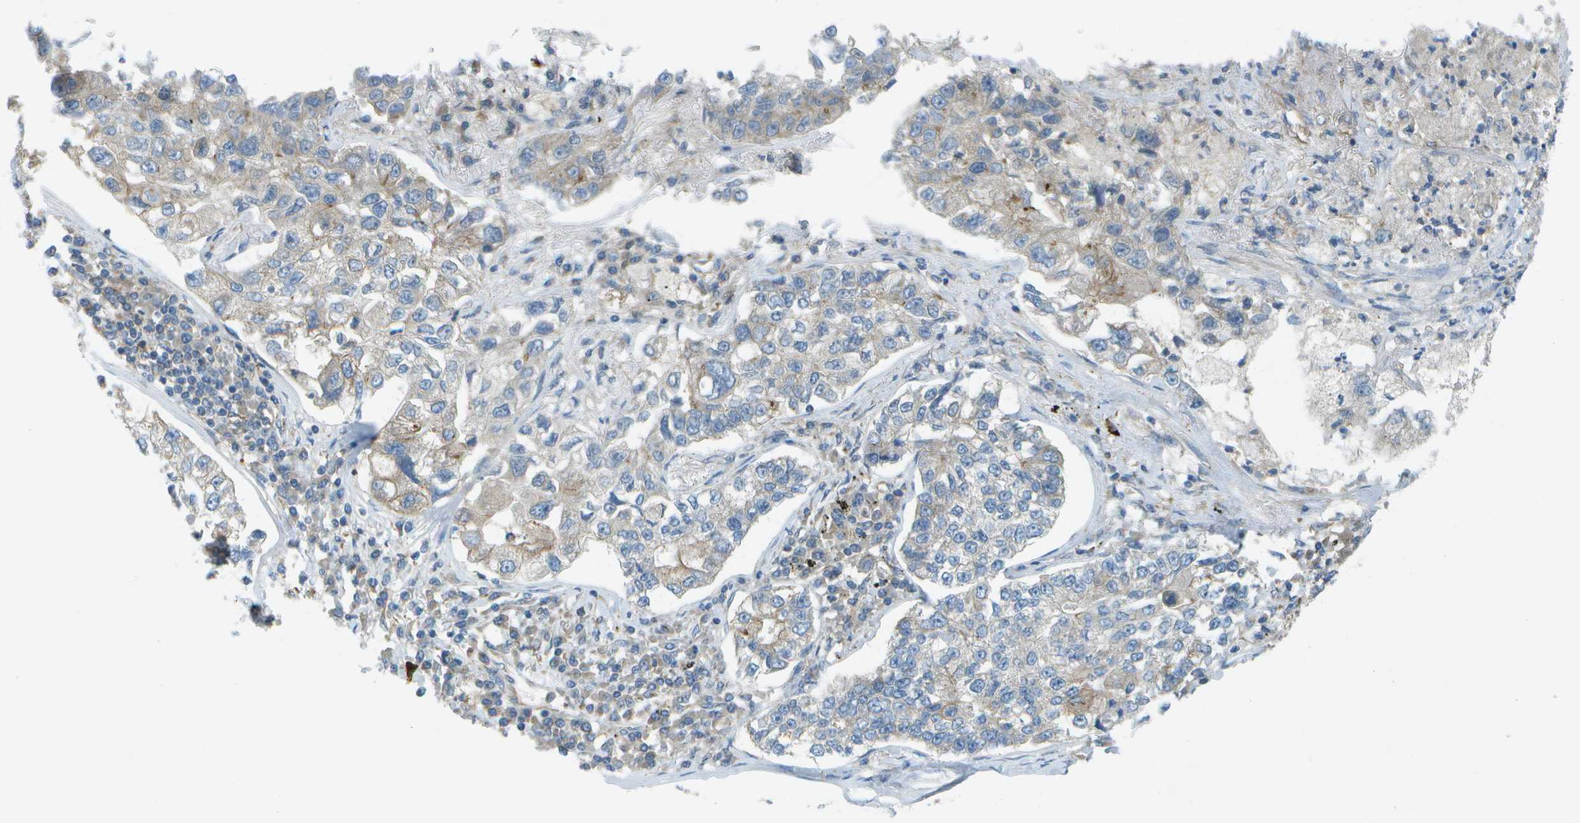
{"staining": {"intensity": "weak", "quantity": "<25%", "location": "cytoplasmic/membranous"}, "tissue": "lung cancer", "cell_type": "Tumor cells", "image_type": "cancer", "snomed": [{"axis": "morphology", "description": "Adenocarcinoma, NOS"}, {"axis": "topography", "description": "Lung"}], "caption": "This is an immunohistochemistry image of human lung cancer. There is no positivity in tumor cells.", "gene": "WNK2", "patient": {"sex": "male", "age": 49}}